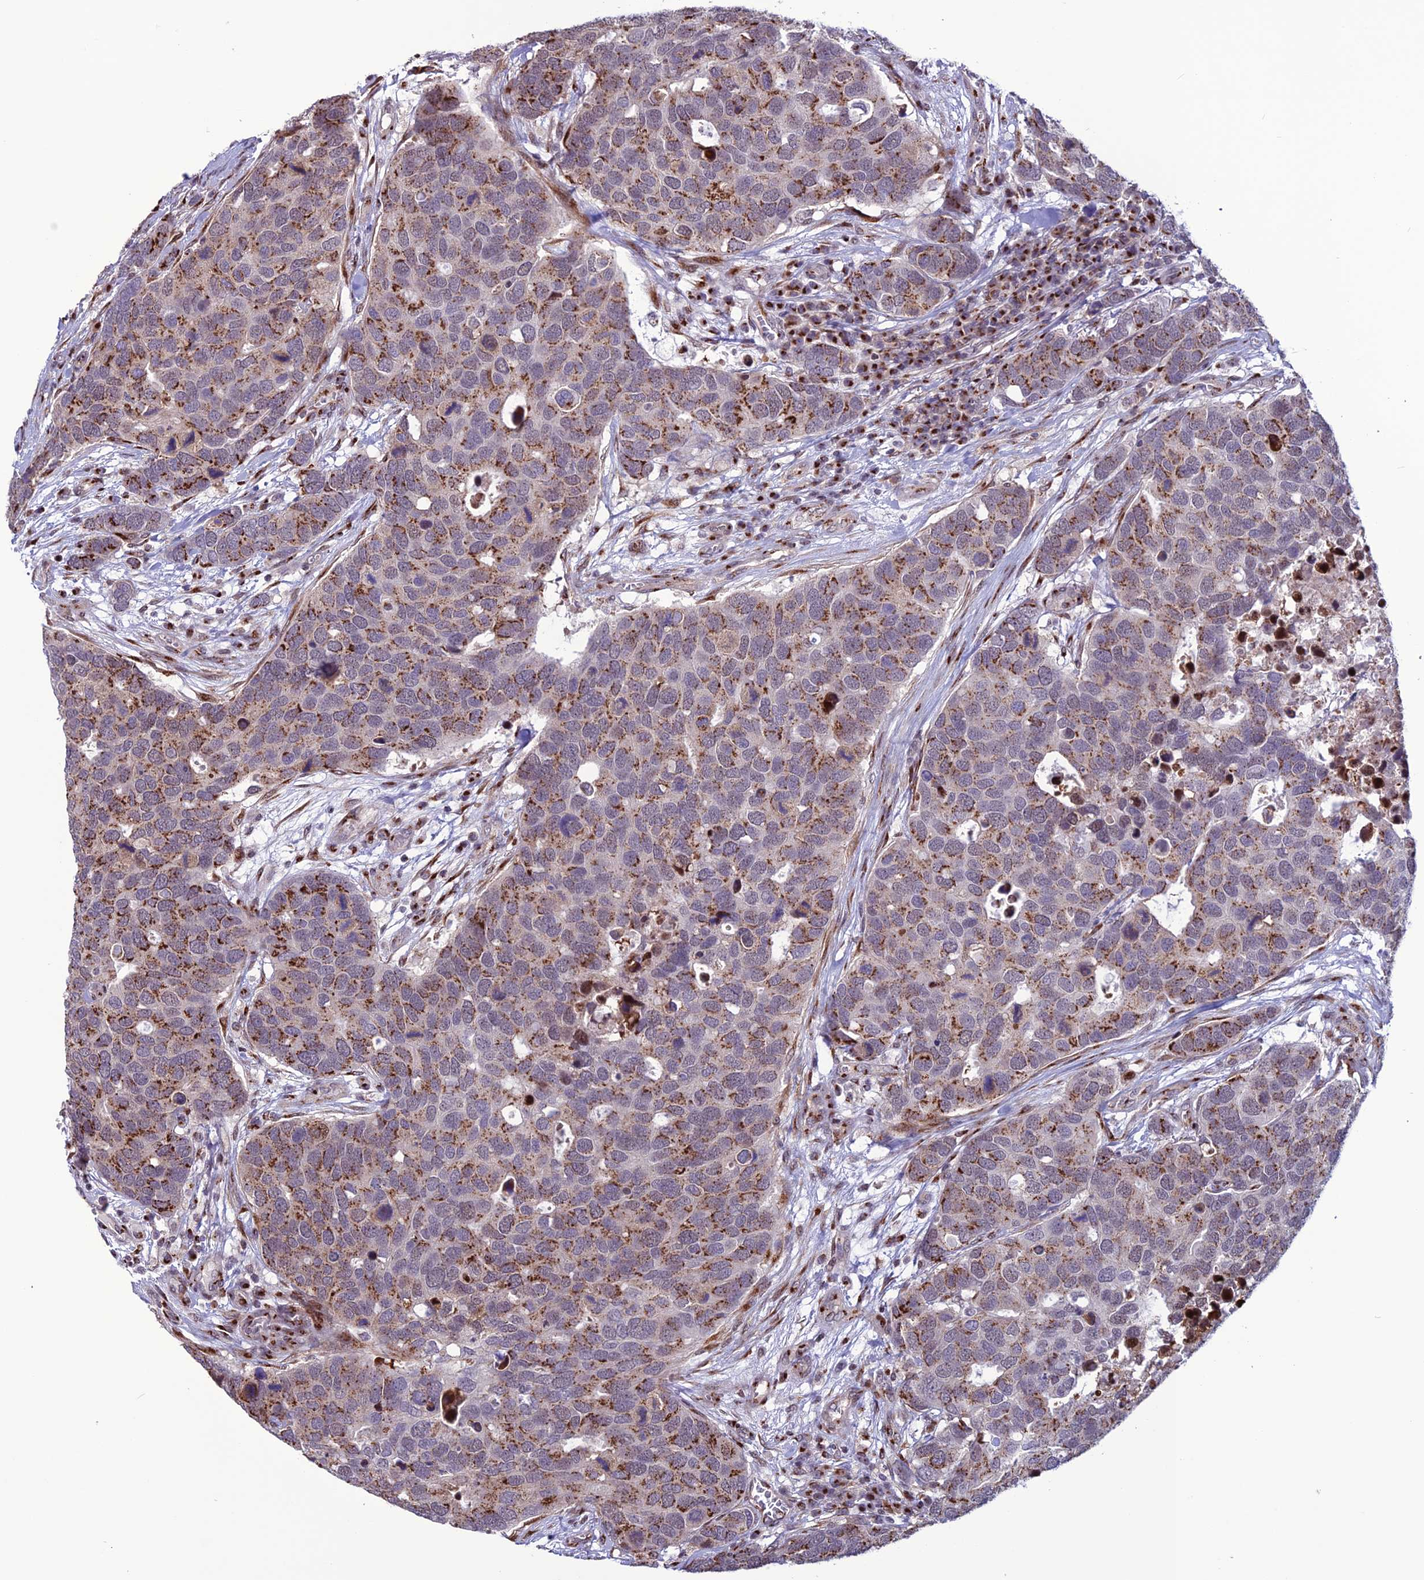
{"staining": {"intensity": "strong", "quantity": "25%-75%", "location": "cytoplasmic/membranous"}, "tissue": "breast cancer", "cell_type": "Tumor cells", "image_type": "cancer", "snomed": [{"axis": "morphology", "description": "Duct carcinoma"}, {"axis": "topography", "description": "Breast"}], "caption": "IHC of human breast cancer exhibits high levels of strong cytoplasmic/membranous positivity in approximately 25%-75% of tumor cells.", "gene": "PLEKHA4", "patient": {"sex": "female", "age": 83}}